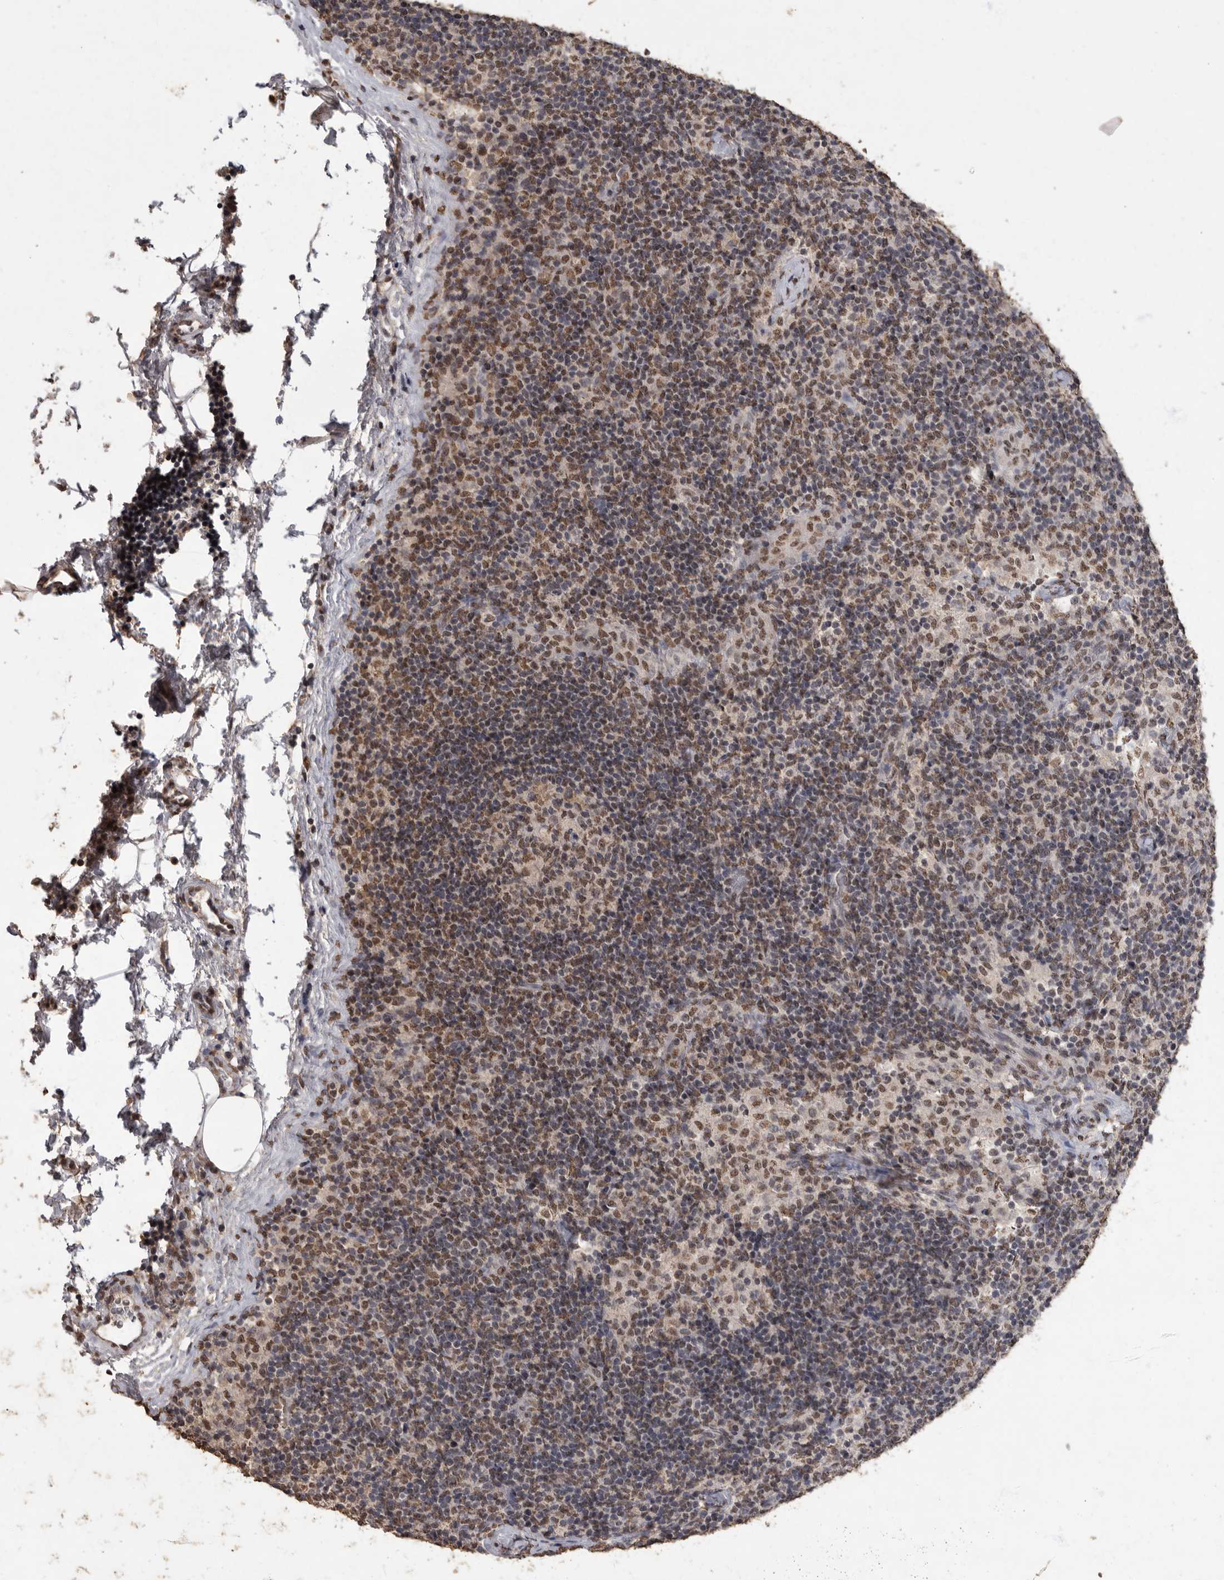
{"staining": {"intensity": "moderate", "quantity": "25%-75%", "location": "nuclear"}, "tissue": "lymph node", "cell_type": "Germinal center cells", "image_type": "normal", "snomed": [{"axis": "morphology", "description": "Normal tissue, NOS"}, {"axis": "topography", "description": "Lymph node"}], "caption": "Immunohistochemistry image of normal lymph node stained for a protein (brown), which exhibits medium levels of moderate nuclear positivity in approximately 25%-75% of germinal center cells.", "gene": "NBL1", "patient": {"sex": "female", "age": 22}}